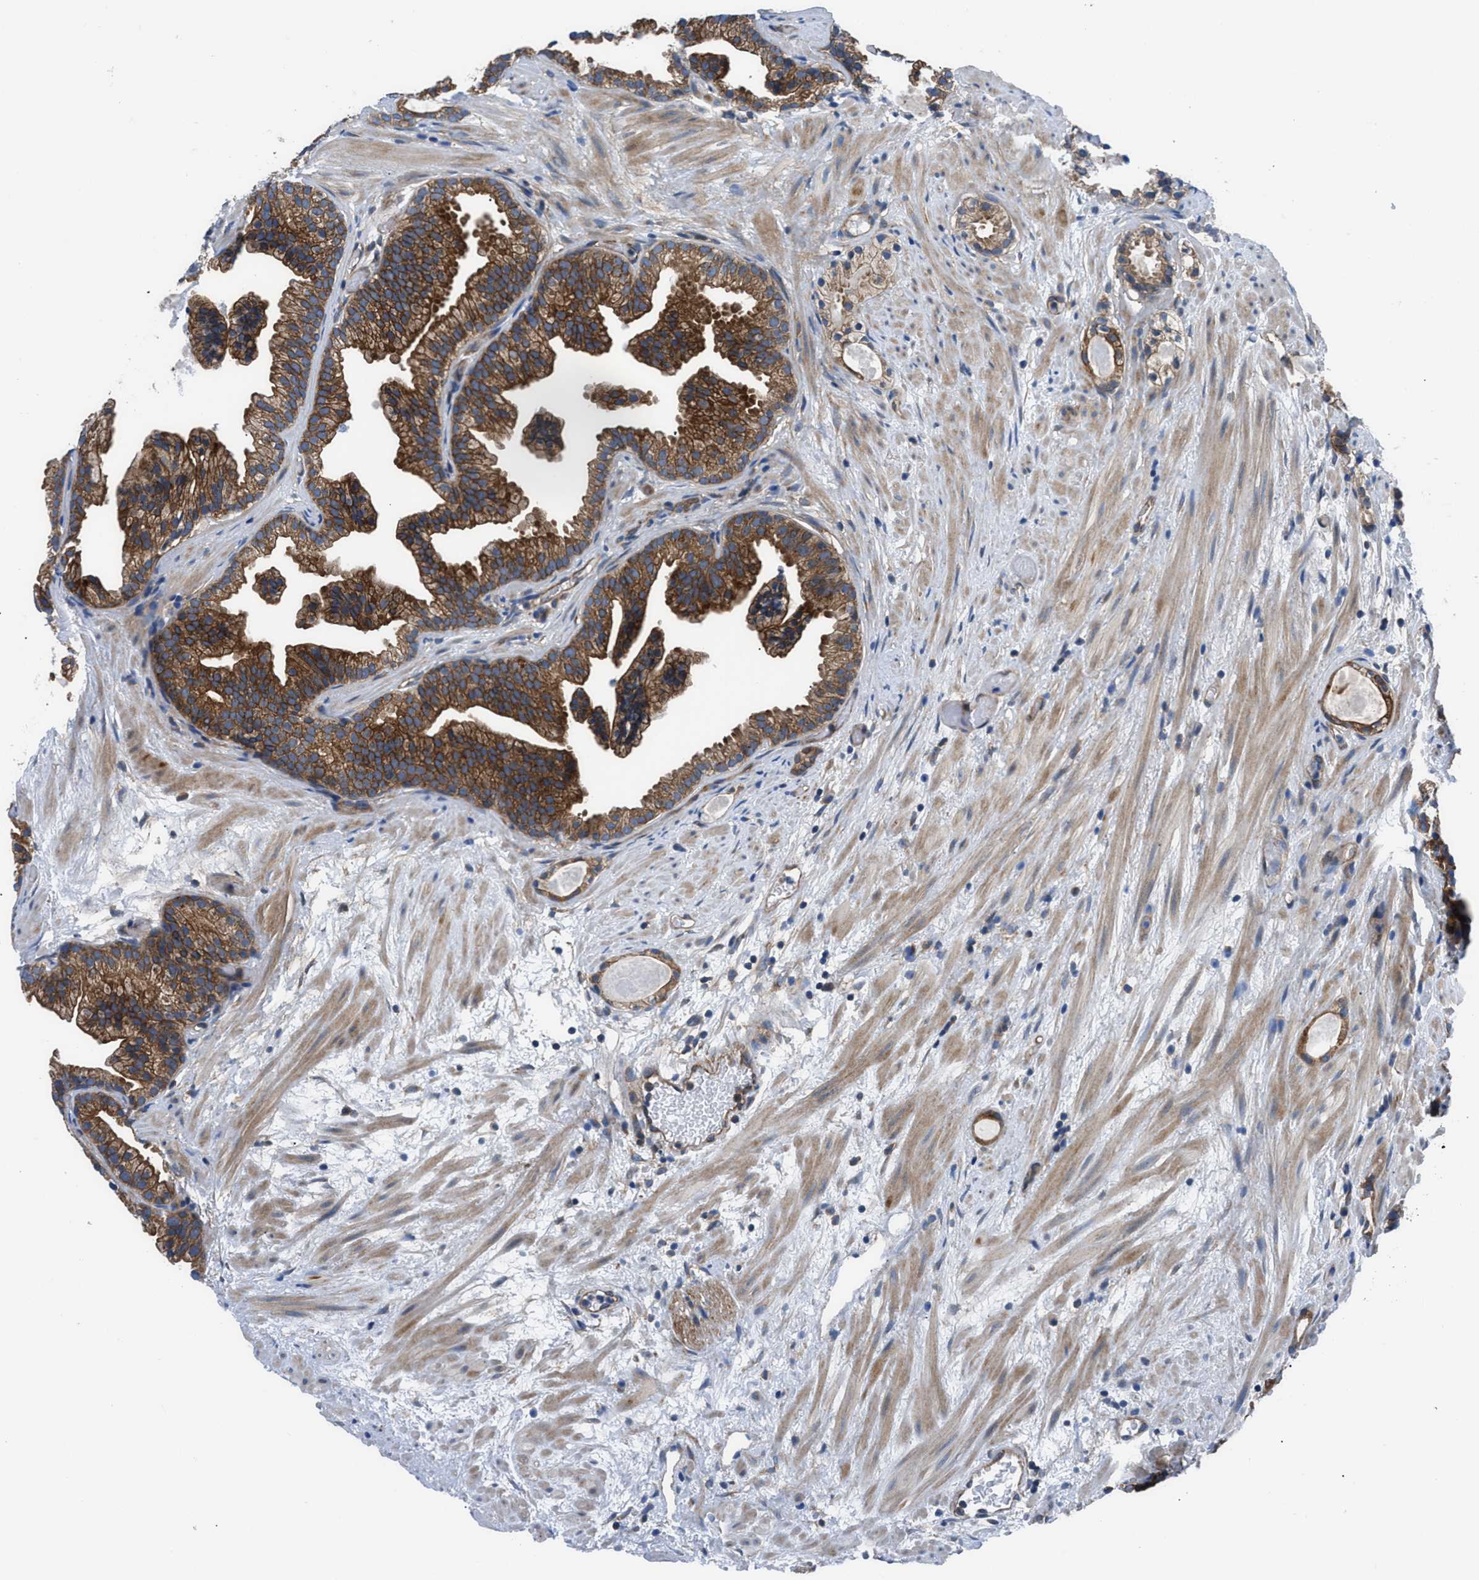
{"staining": {"intensity": "strong", "quantity": ">75%", "location": "cytoplasmic/membranous"}, "tissue": "prostate cancer", "cell_type": "Tumor cells", "image_type": "cancer", "snomed": [{"axis": "morphology", "description": "Adenocarcinoma, Low grade"}, {"axis": "topography", "description": "Prostate"}], "caption": "Prostate low-grade adenocarcinoma tissue reveals strong cytoplasmic/membranous staining in approximately >75% of tumor cells, visualized by immunohistochemistry.", "gene": "TRIP4", "patient": {"sex": "male", "age": 89}}